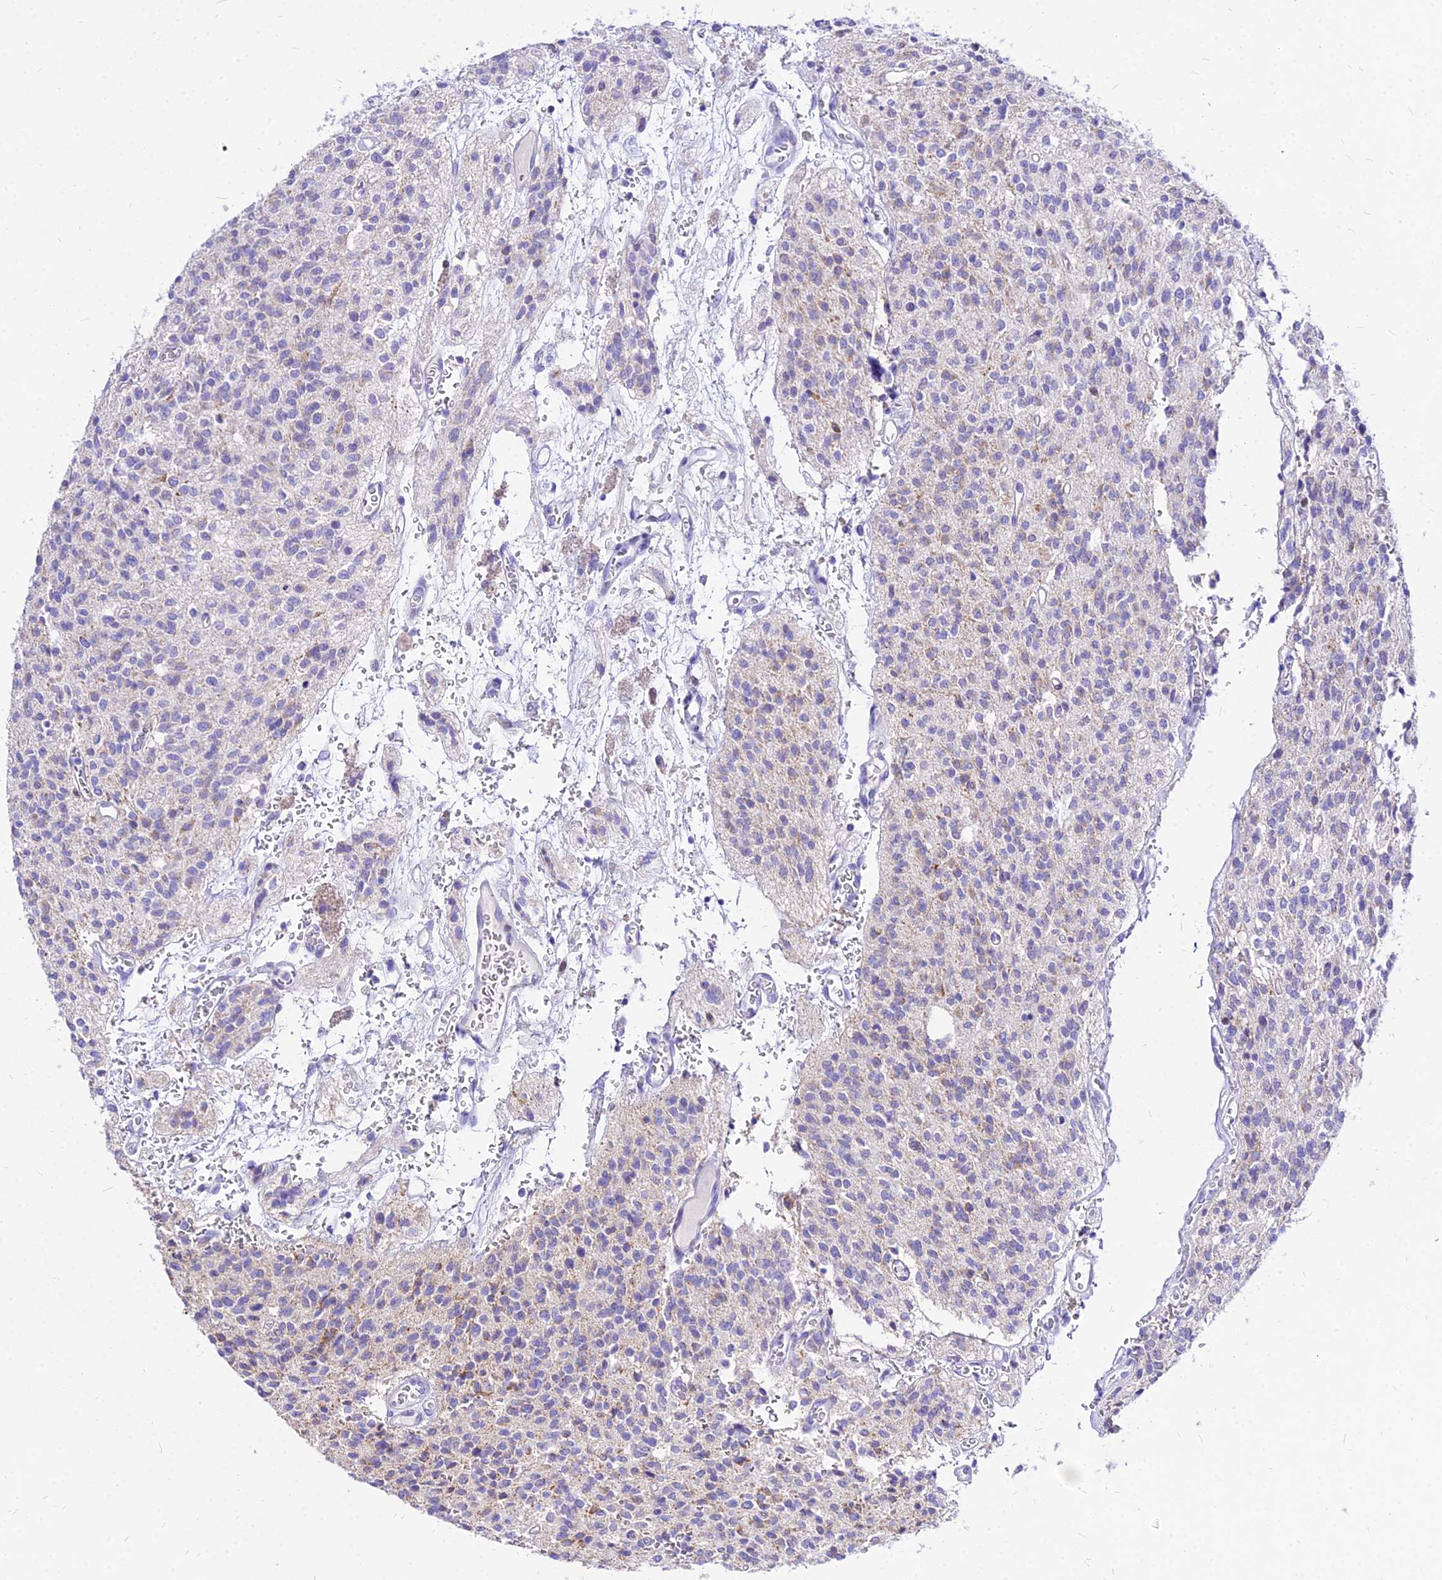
{"staining": {"intensity": "negative", "quantity": "none", "location": "none"}, "tissue": "glioma", "cell_type": "Tumor cells", "image_type": "cancer", "snomed": [{"axis": "morphology", "description": "Glioma, malignant, High grade"}, {"axis": "topography", "description": "Brain"}], "caption": "A photomicrograph of malignant glioma (high-grade) stained for a protein reveals no brown staining in tumor cells. The staining was performed using DAB to visualize the protein expression in brown, while the nuclei were stained in blue with hematoxylin (Magnification: 20x).", "gene": "CARD18", "patient": {"sex": "male", "age": 34}}